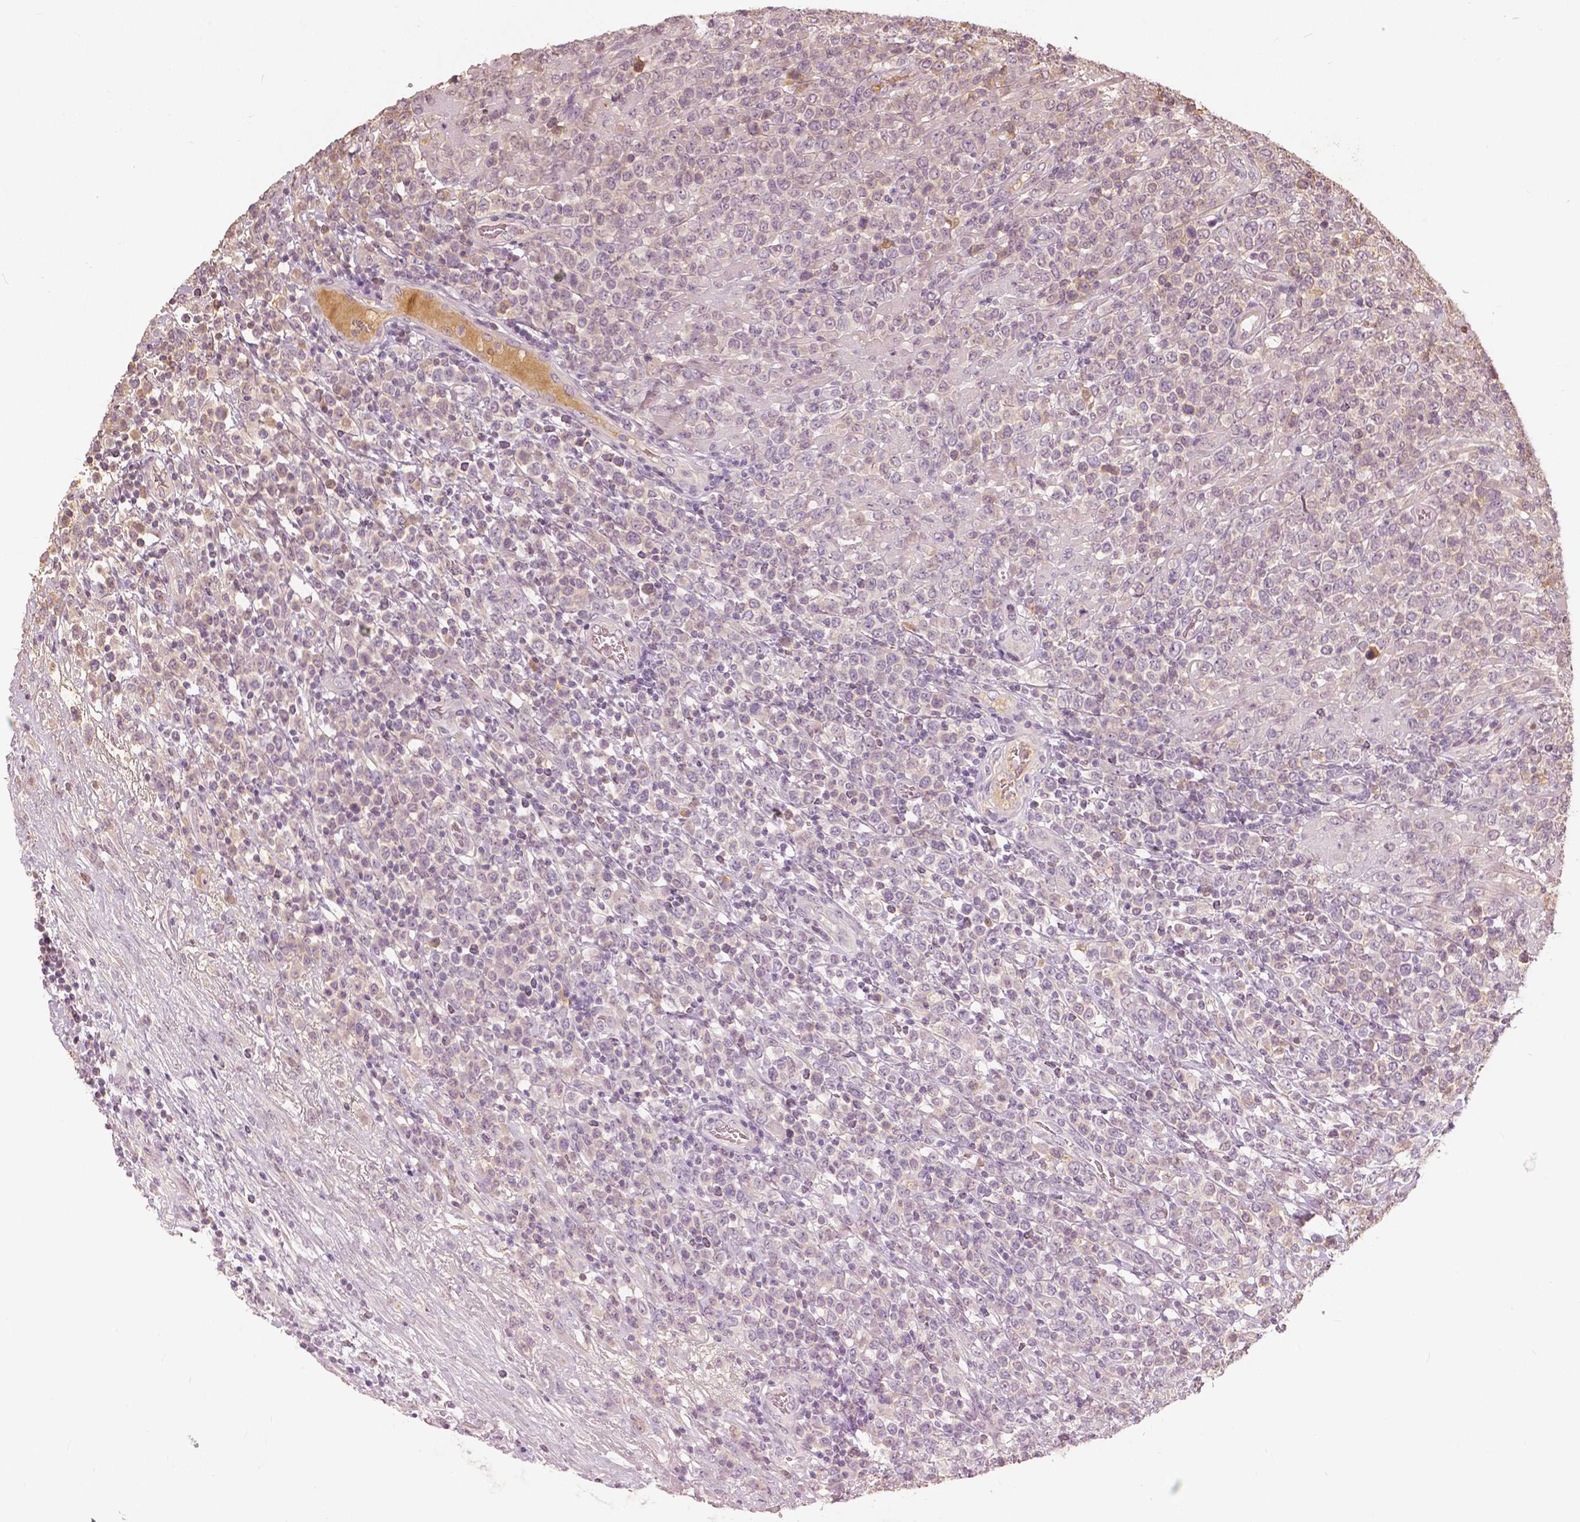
{"staining": {"intensity": "negative", "quantity": "none", "location": "none"}, "tissue": "lymphoma", "cell_type": "Tumor cells", "image_type": "cancer", "snomed": [{"axis": "morphology", "description": "Malignant lymphoma, non-Hodgkin's type, High grade"}, {"axis": "topography", "description": "Soft tissue"}], "caption": "The histopathology image demonstrates no staining of tumor cells in lymphoma.", "gene": "ANGPTL4", "patient": {"sex": "female", "age": 56}}